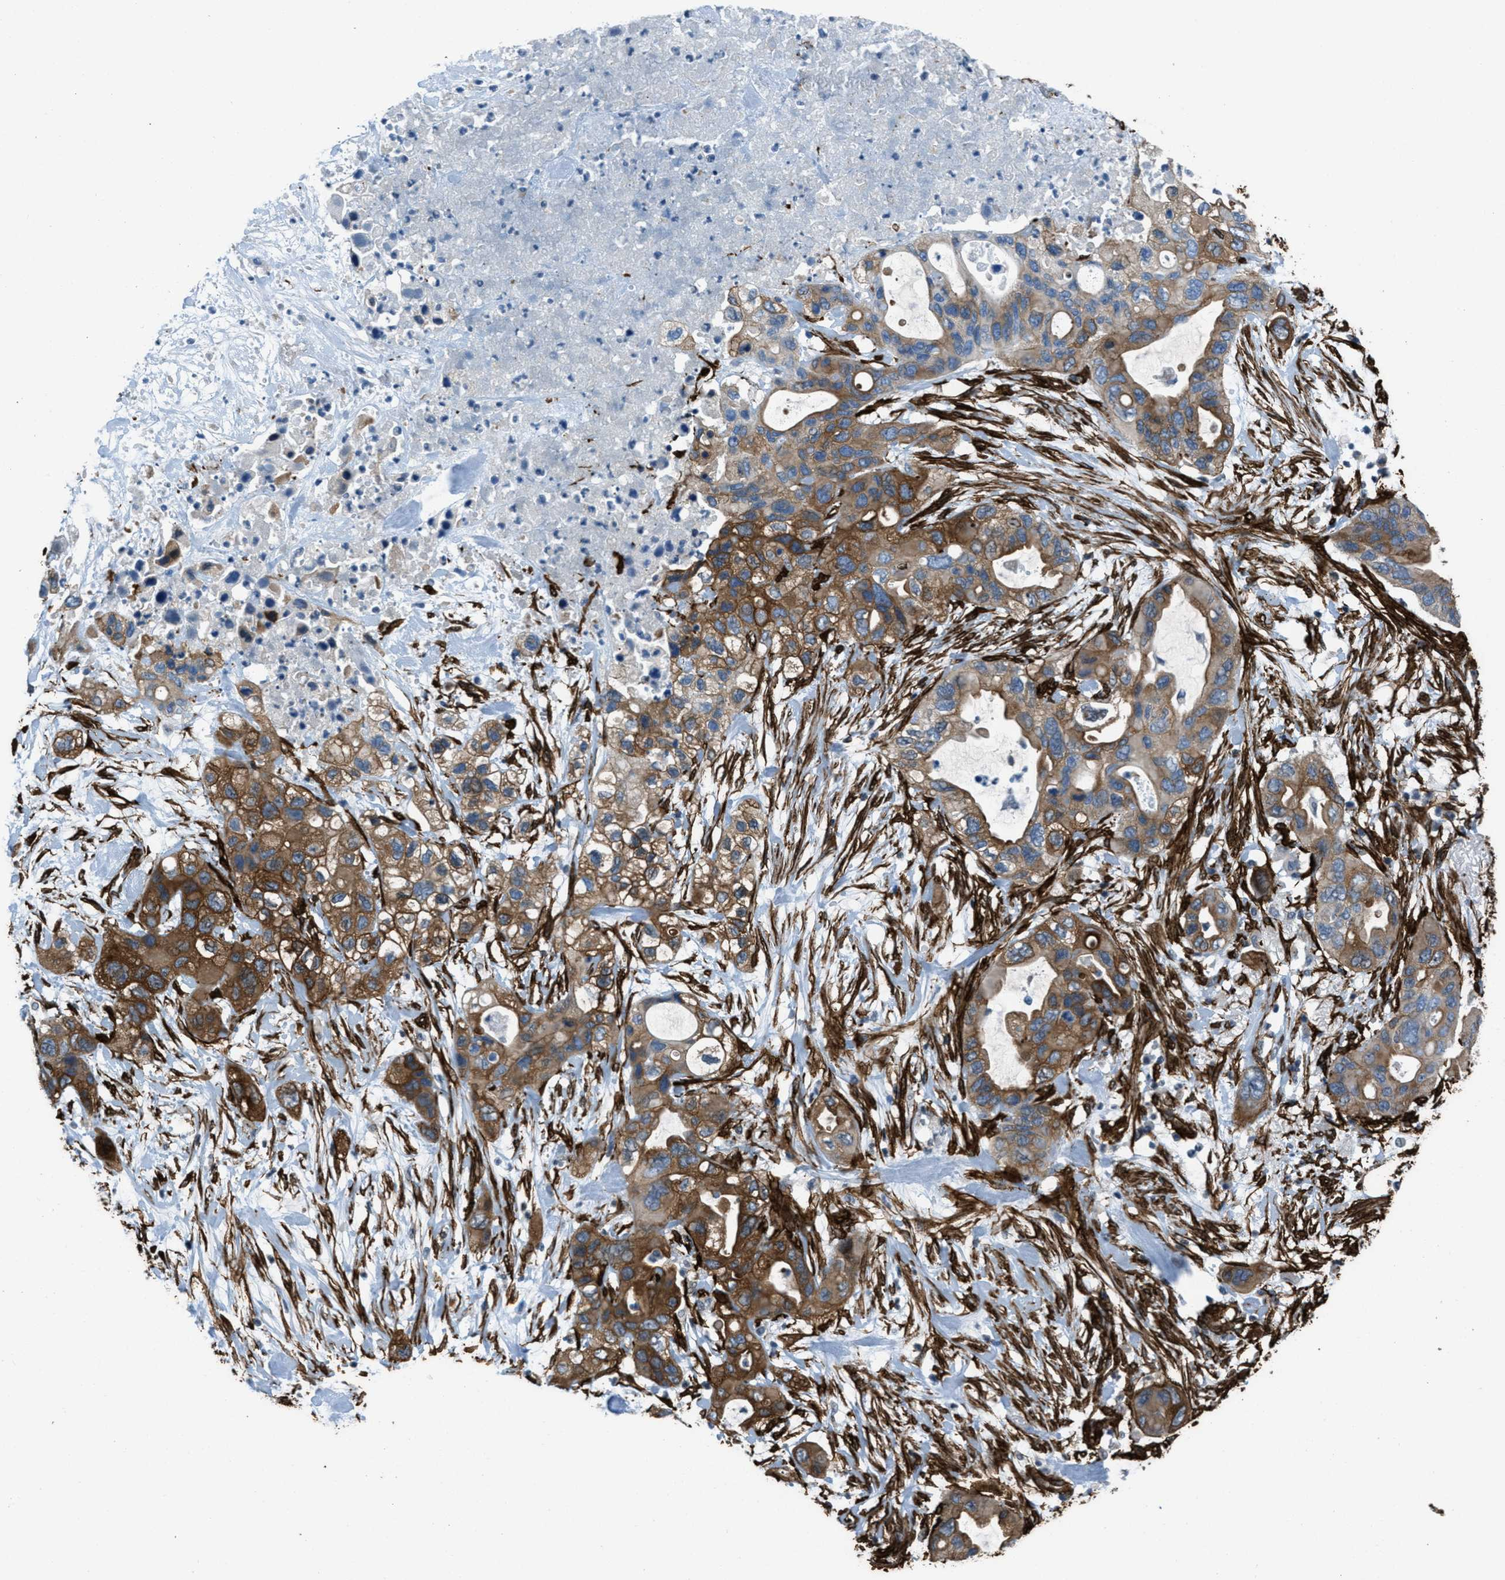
{"staining": {"intensity": "moderate", "quantity": ">75%", "location": "cytoplasmic/membranous"}, "tissue": "pancreatic cancer", "cell_type": "Tumor cells", "image_type": "cancer", "snomed": [{"axis": "morphology", "description": "Adenocarcinoma, NOS"}, {"axis": "topography", "description": "Pancreas"}], "caption": "About >75% of tumor cells in human pancreatic cancer demonstrate moderate cytoplasmic/membranous protein positivity as visualized by brown immunohistochemical staining.", "gene": "CALD1", "patient": {"sex": "female", "age": 71}}